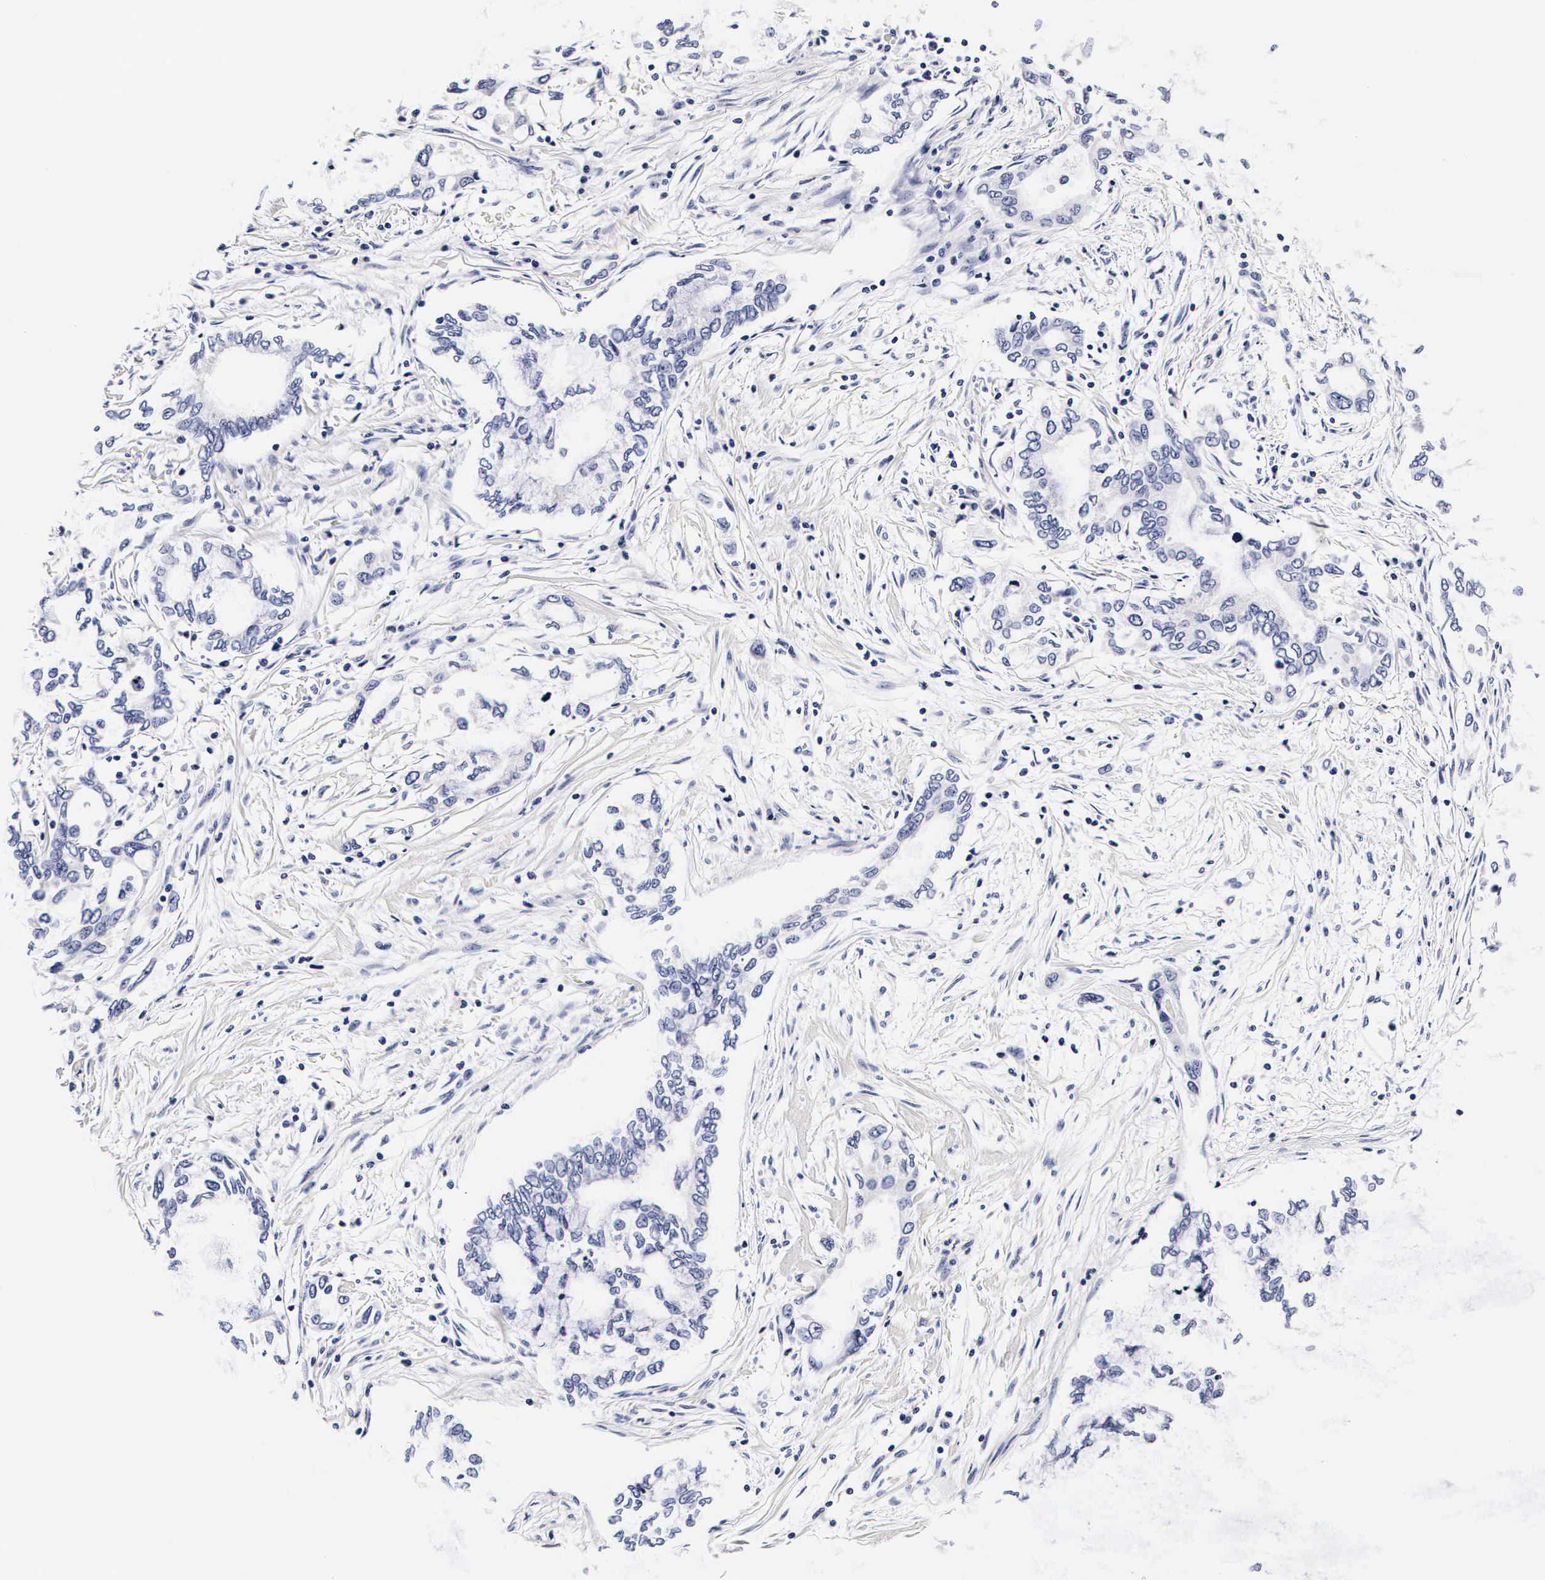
{"staining": {"intensity": "negative", "quantity": "none", "location": "none"}, "tissue": "pancreatic cancer", "cell_type": "Tumor cells", "image_type": "cancer", "snomed": [{"axis": "morphology", "description": "Adenocarcinoma, NOS"}, {"axis": "topography", "description": "Pancreas"}], "caption": "Protein analysis of adenocarcinoma (pancreatic) demonstrates no significant expression in tumor cells.", "gene": "RNASE6", "patient": {"sex": "female", "age": 57}}